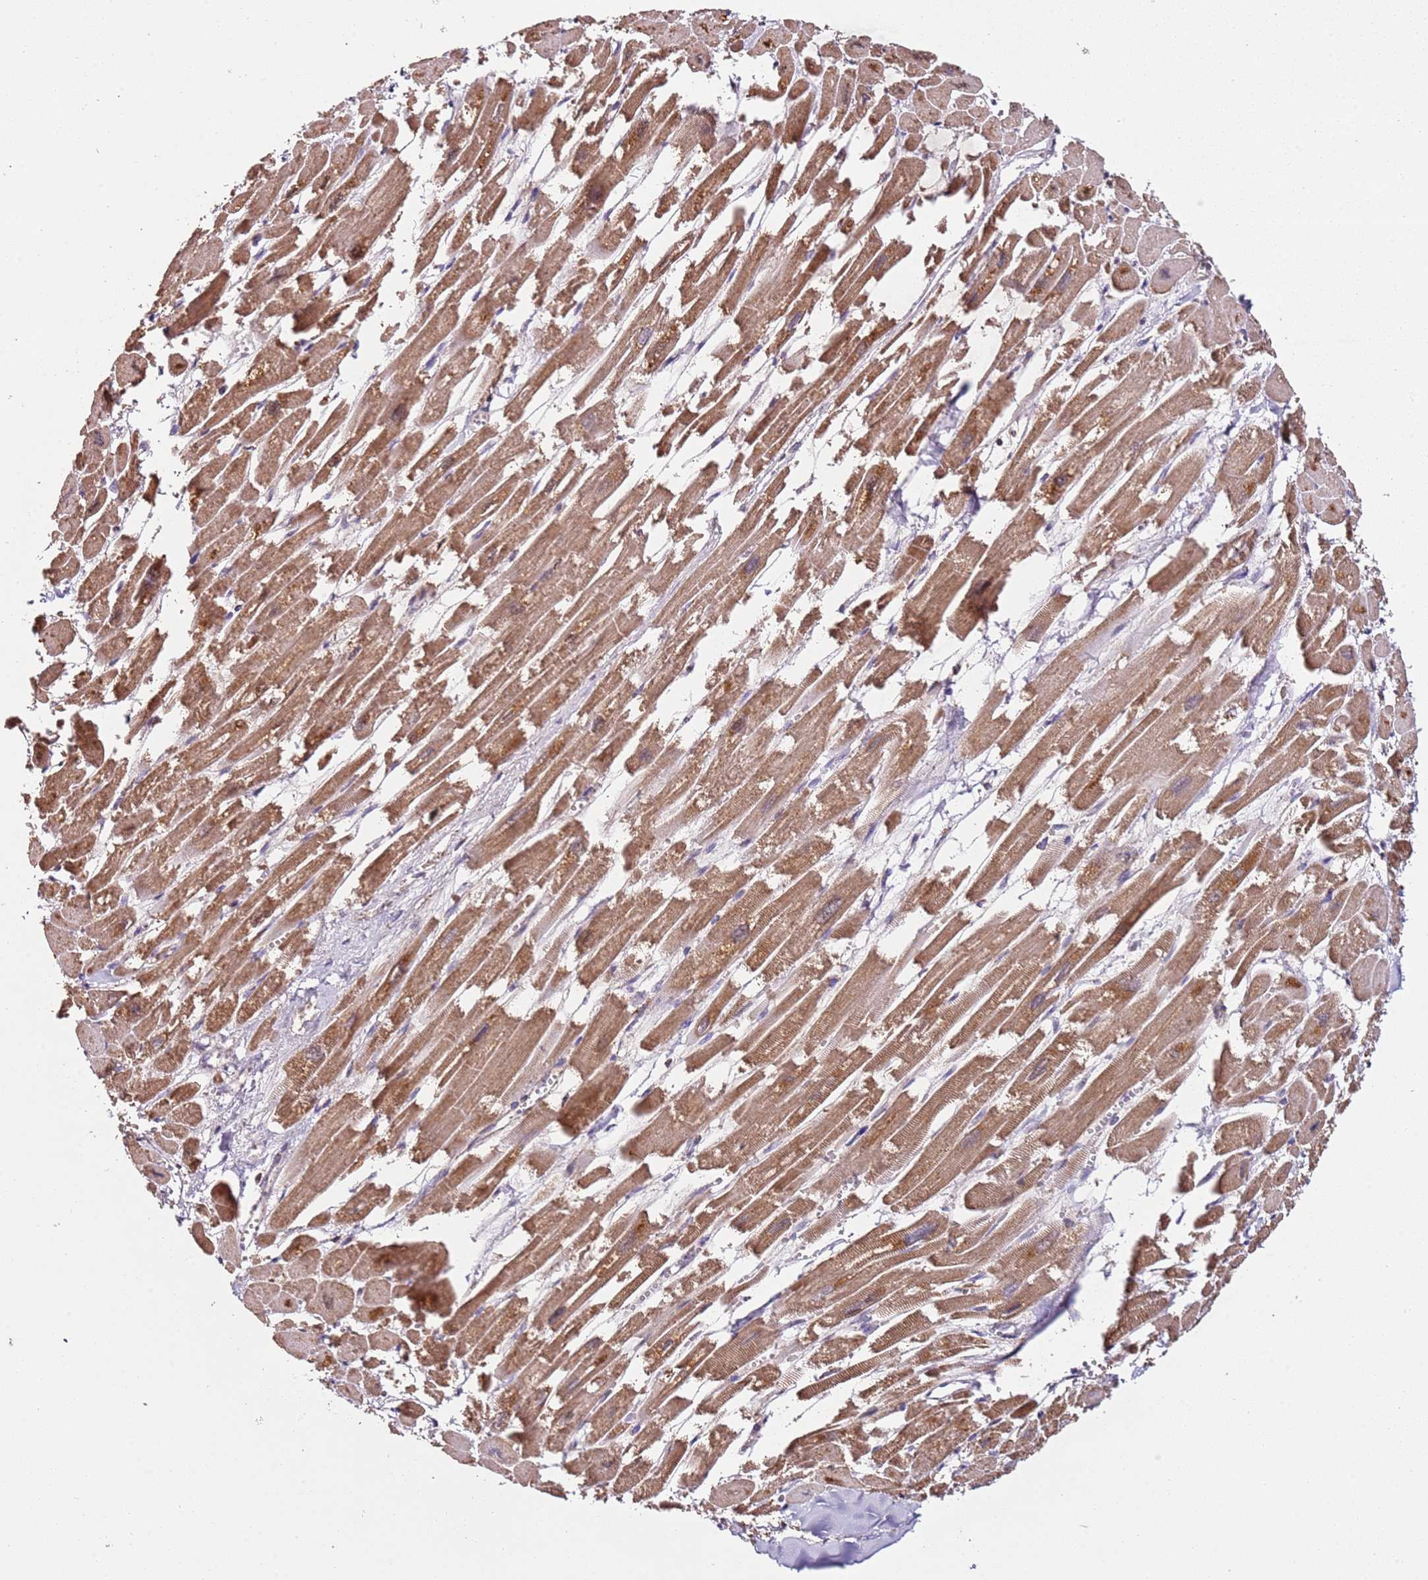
{"staining": {"intensity": "moderate", "quantity": ">75%", "location": "cytoplasmic/membranous"}, "tissue": "heart muscle", "cell_type": "Cardiomyocytes", "image_type": "normal", "snomed": [{"axis": "morphology", "description": "Normal tissue, NOS"}, {"axis": "topography", "description": "Heart"}], "caption": "Cardiomyocytes show medium levels of moderate cytoplasmic/membranous staining in about >75% of cells in benign human heart muscle.", "gene": "RMND5A", "patient": {"sex": "male", "age": 54}}